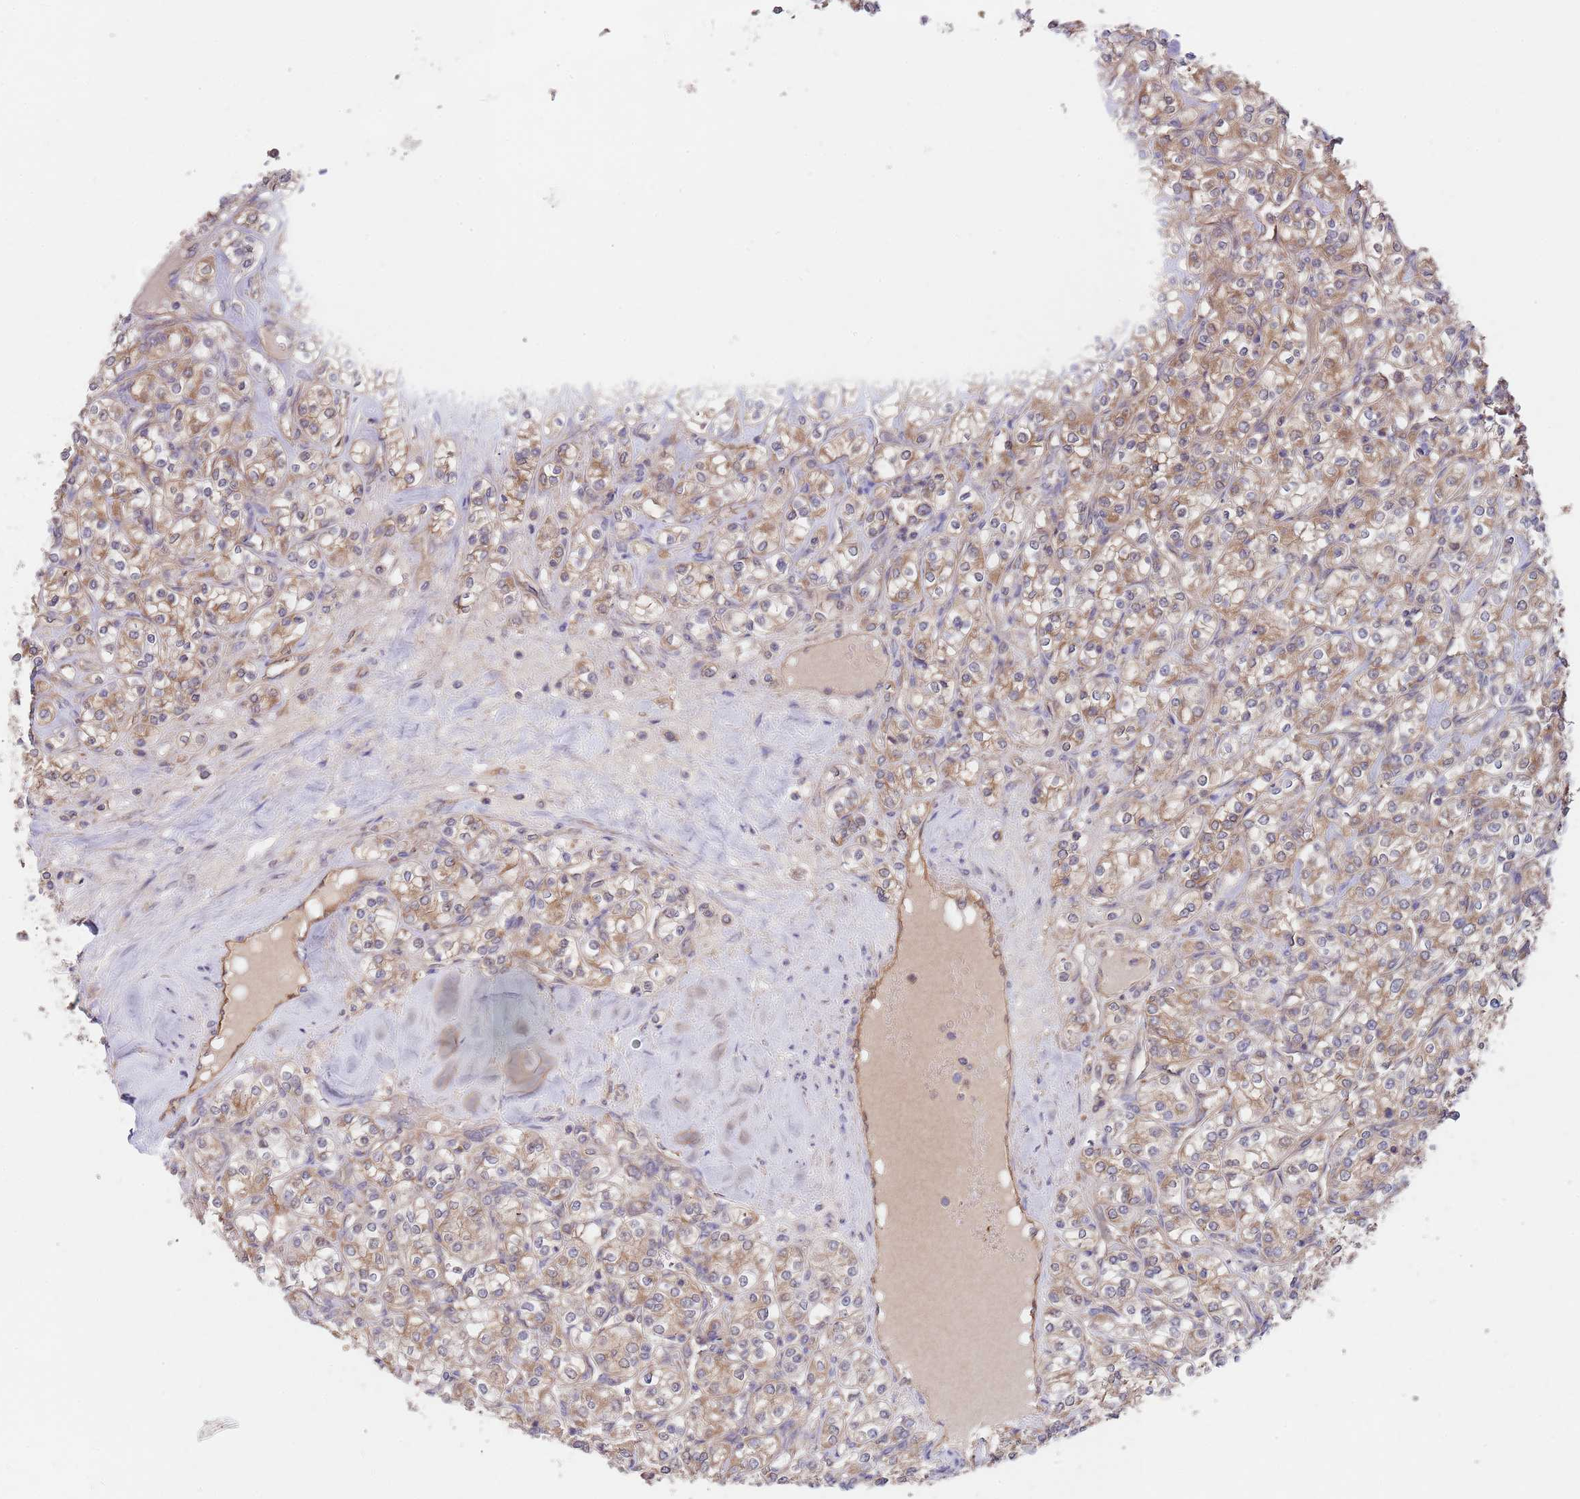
{"staining": {"intensity": "moderate", "quantity": ">75%", "location": "cytoplasmic/membranous"}, "tissue": "renal cancer", "cell_type": "Tumor cells", "image_type": "cancer", "snomed": [{"axis": "morphology", "description": "Adenocarcinoma, NOS"}, {"axis": "topography", "description": "Kidney"}], "caption": "Human renal cancer (adenocarcinoma) stained with a protein marker exhibits moderate staining in tumor cells.", "gene": "EIF3F", "patient": {"sex": "male", "age": 77}}